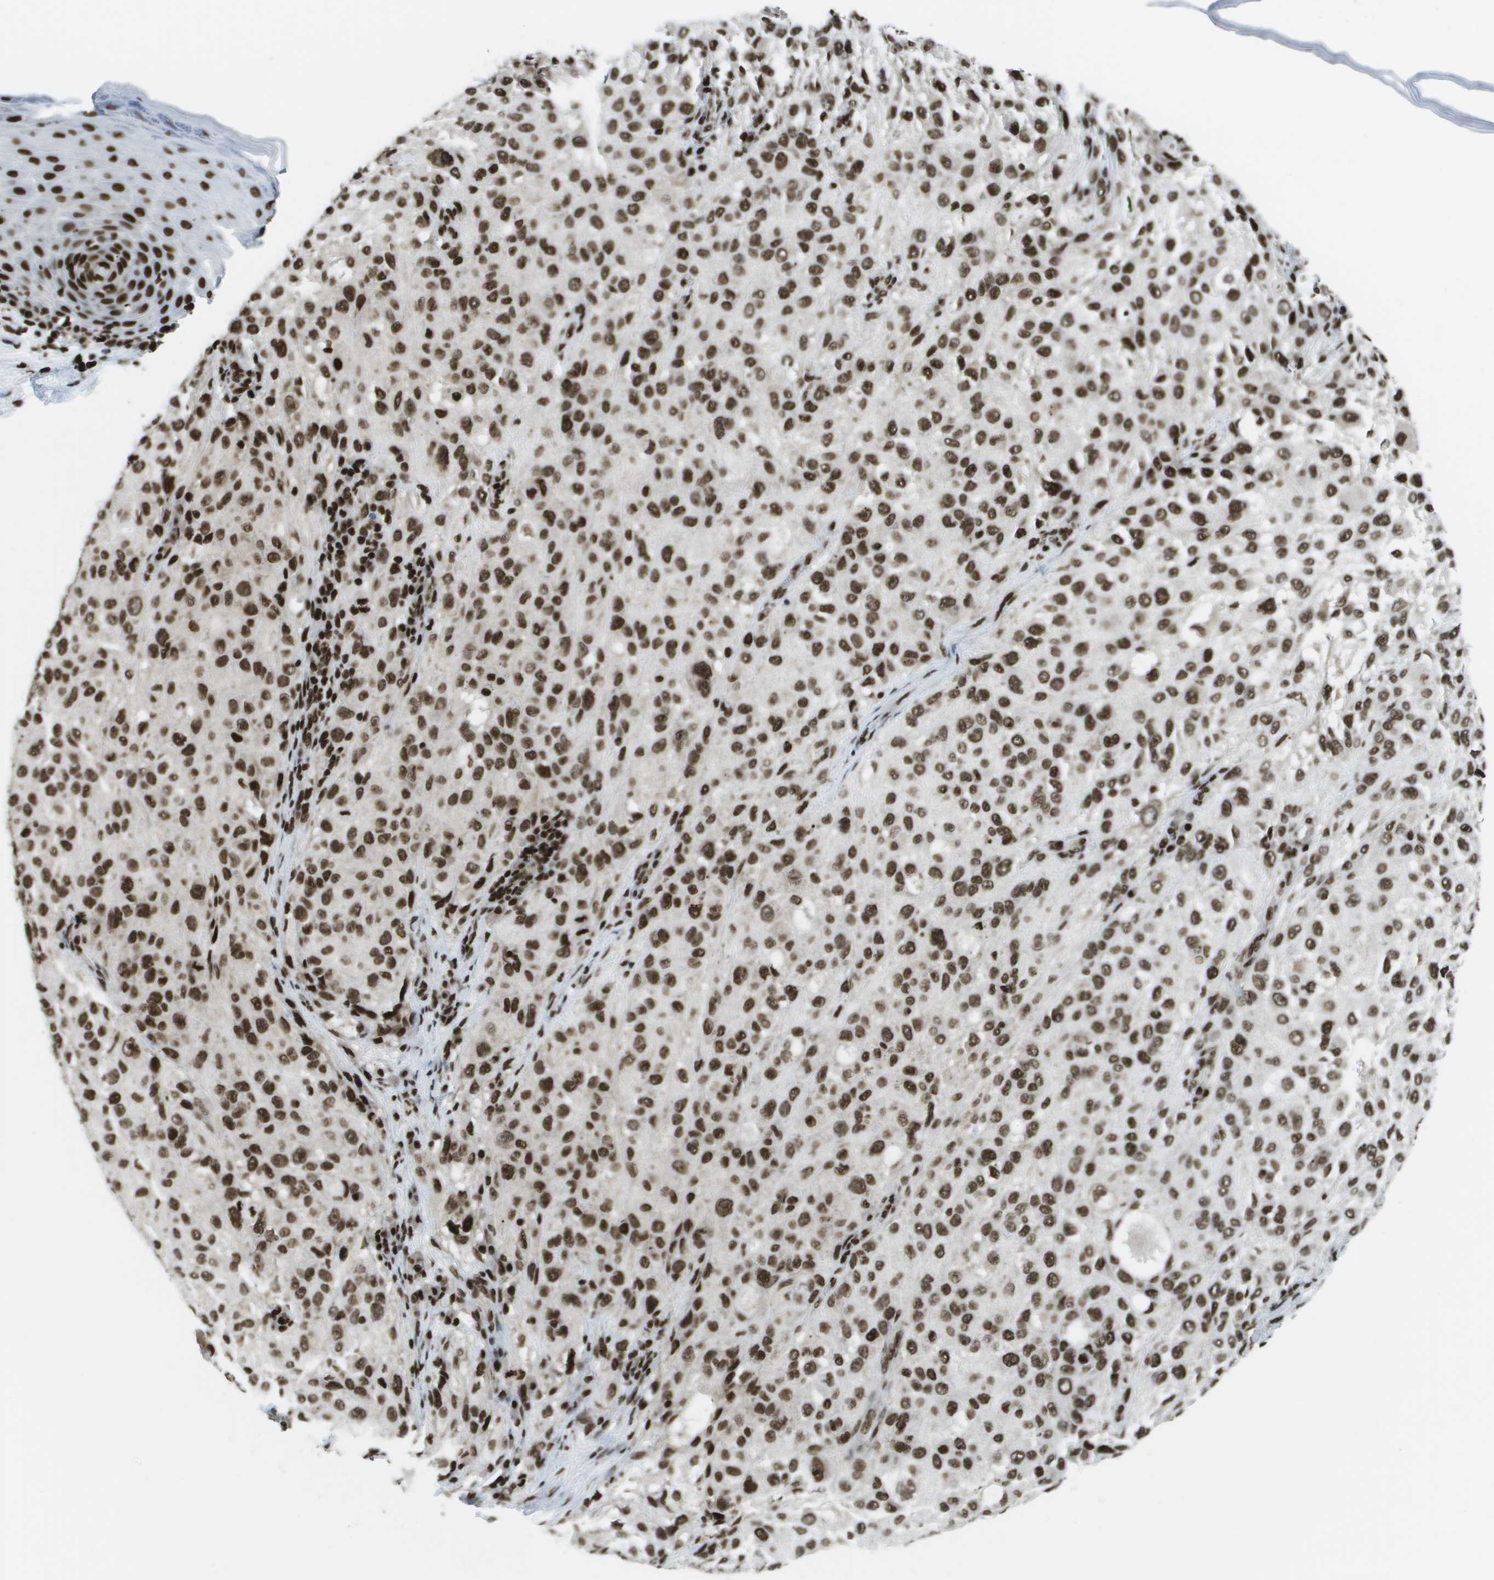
{"staining": {"intensity": "strong", "quantity": ">75%", "location": "nuclear"}, "tissue": "melanoma", "cell_type": "Tumor cells", "image_type": "cancer", "snomed": [{"axis": "morphology", "description": "Necrosis, NOS"}, {"axis": "morphology", "description": "Malignant melanoma, NOS"}, {"axis": "topography", "description": "Skin"}], "caption": "Melanoma tissue demonstrates strong nuclear staining in about >75% of tumor cells", "gene": "GLYR1", "patient": {"sex": "female", "age": 87}}